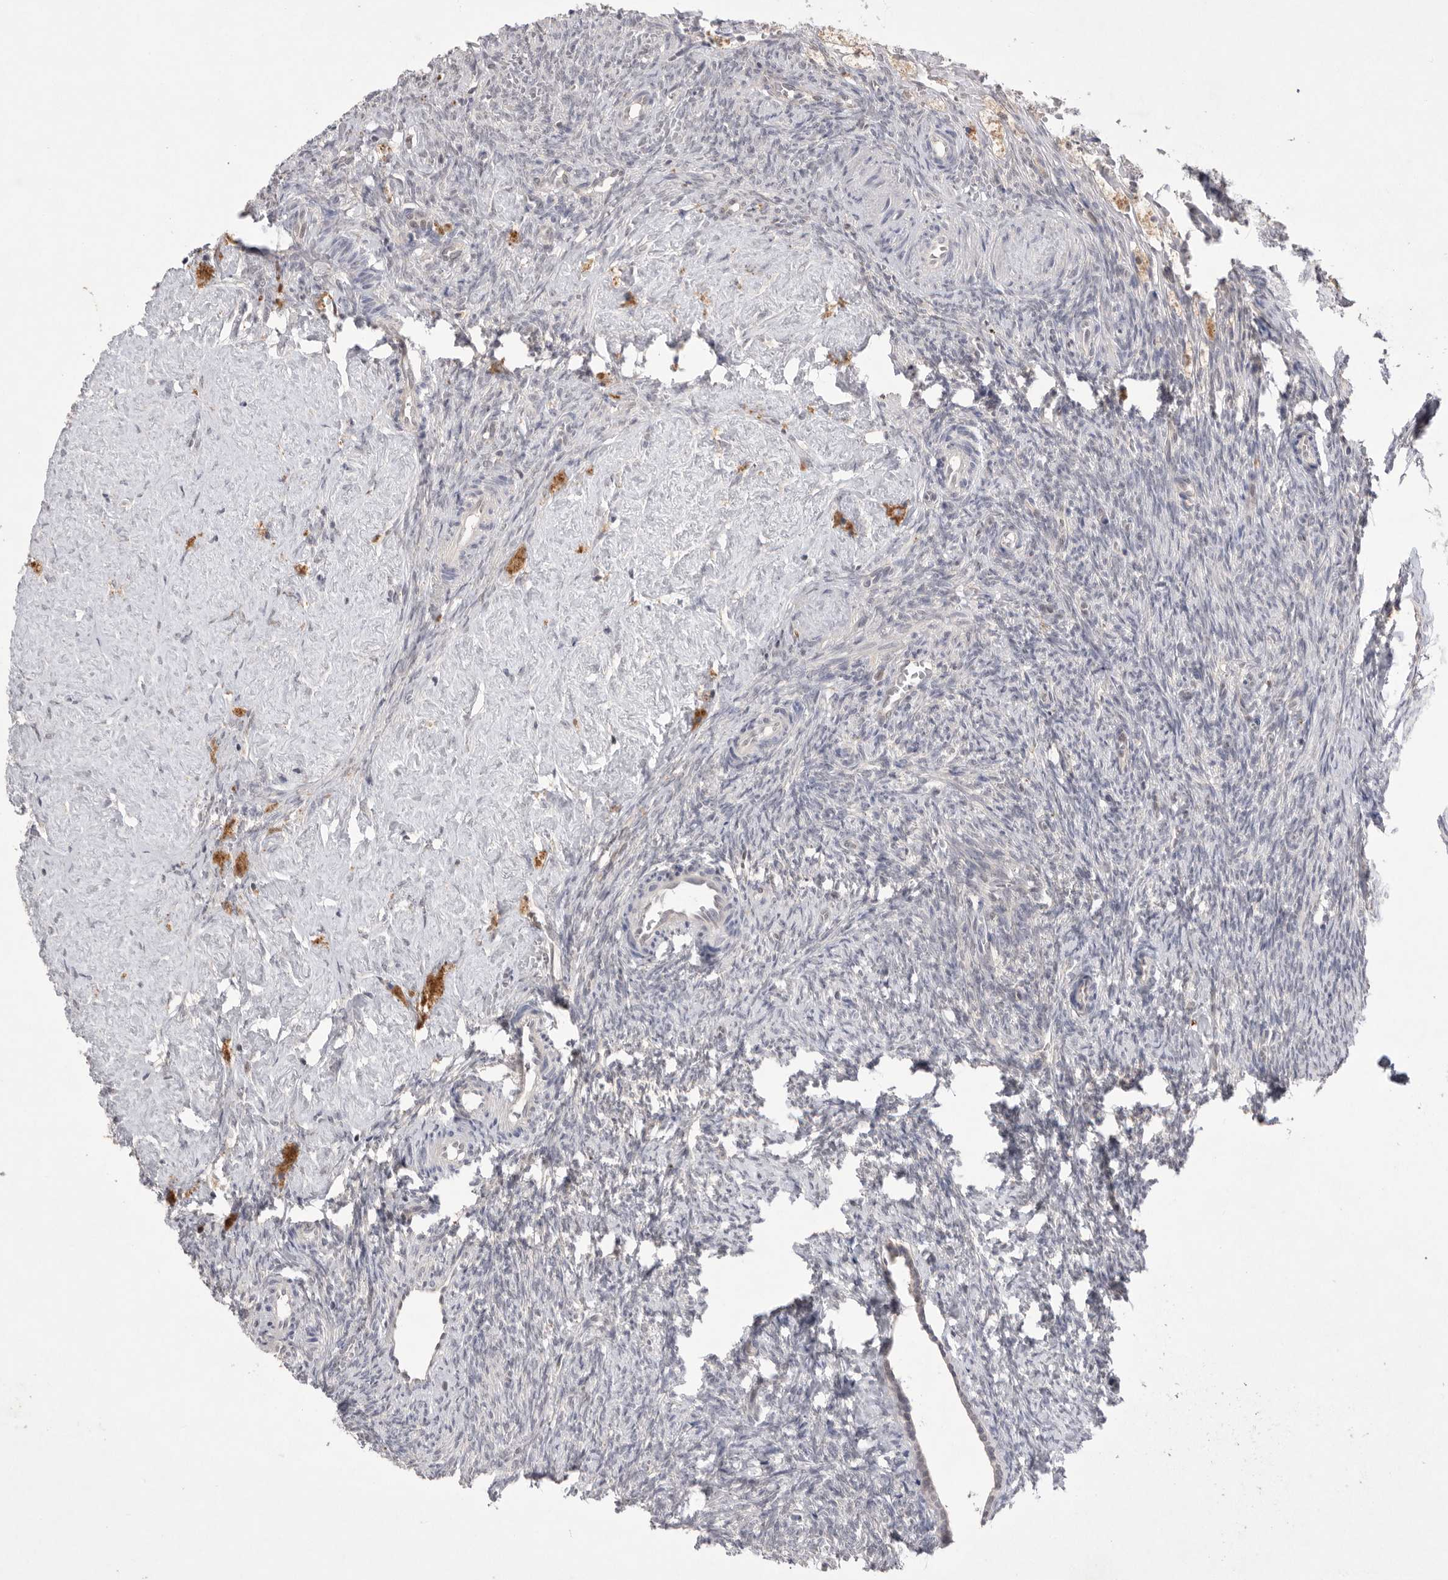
{"staining": {"intensity": "negative", "quantity": "none", "location": "none"}, "tissue": "ovary", "cell_type": "Ovarian stroma cells", "image_type": "normal", "snomed": [{"axis": "morphology", "description": "Normal tissue, NOS"}, {"axis": "topography", "description": "Ovary"}], "caption": "Histopathology image shows no protein staining in ovarian stroma cells of benign ovary. (Immunohistochemistry, brightfield microscopy, high magnification).", "gene": "HUS1", "patient": {"sex": "female", "age": 41}}